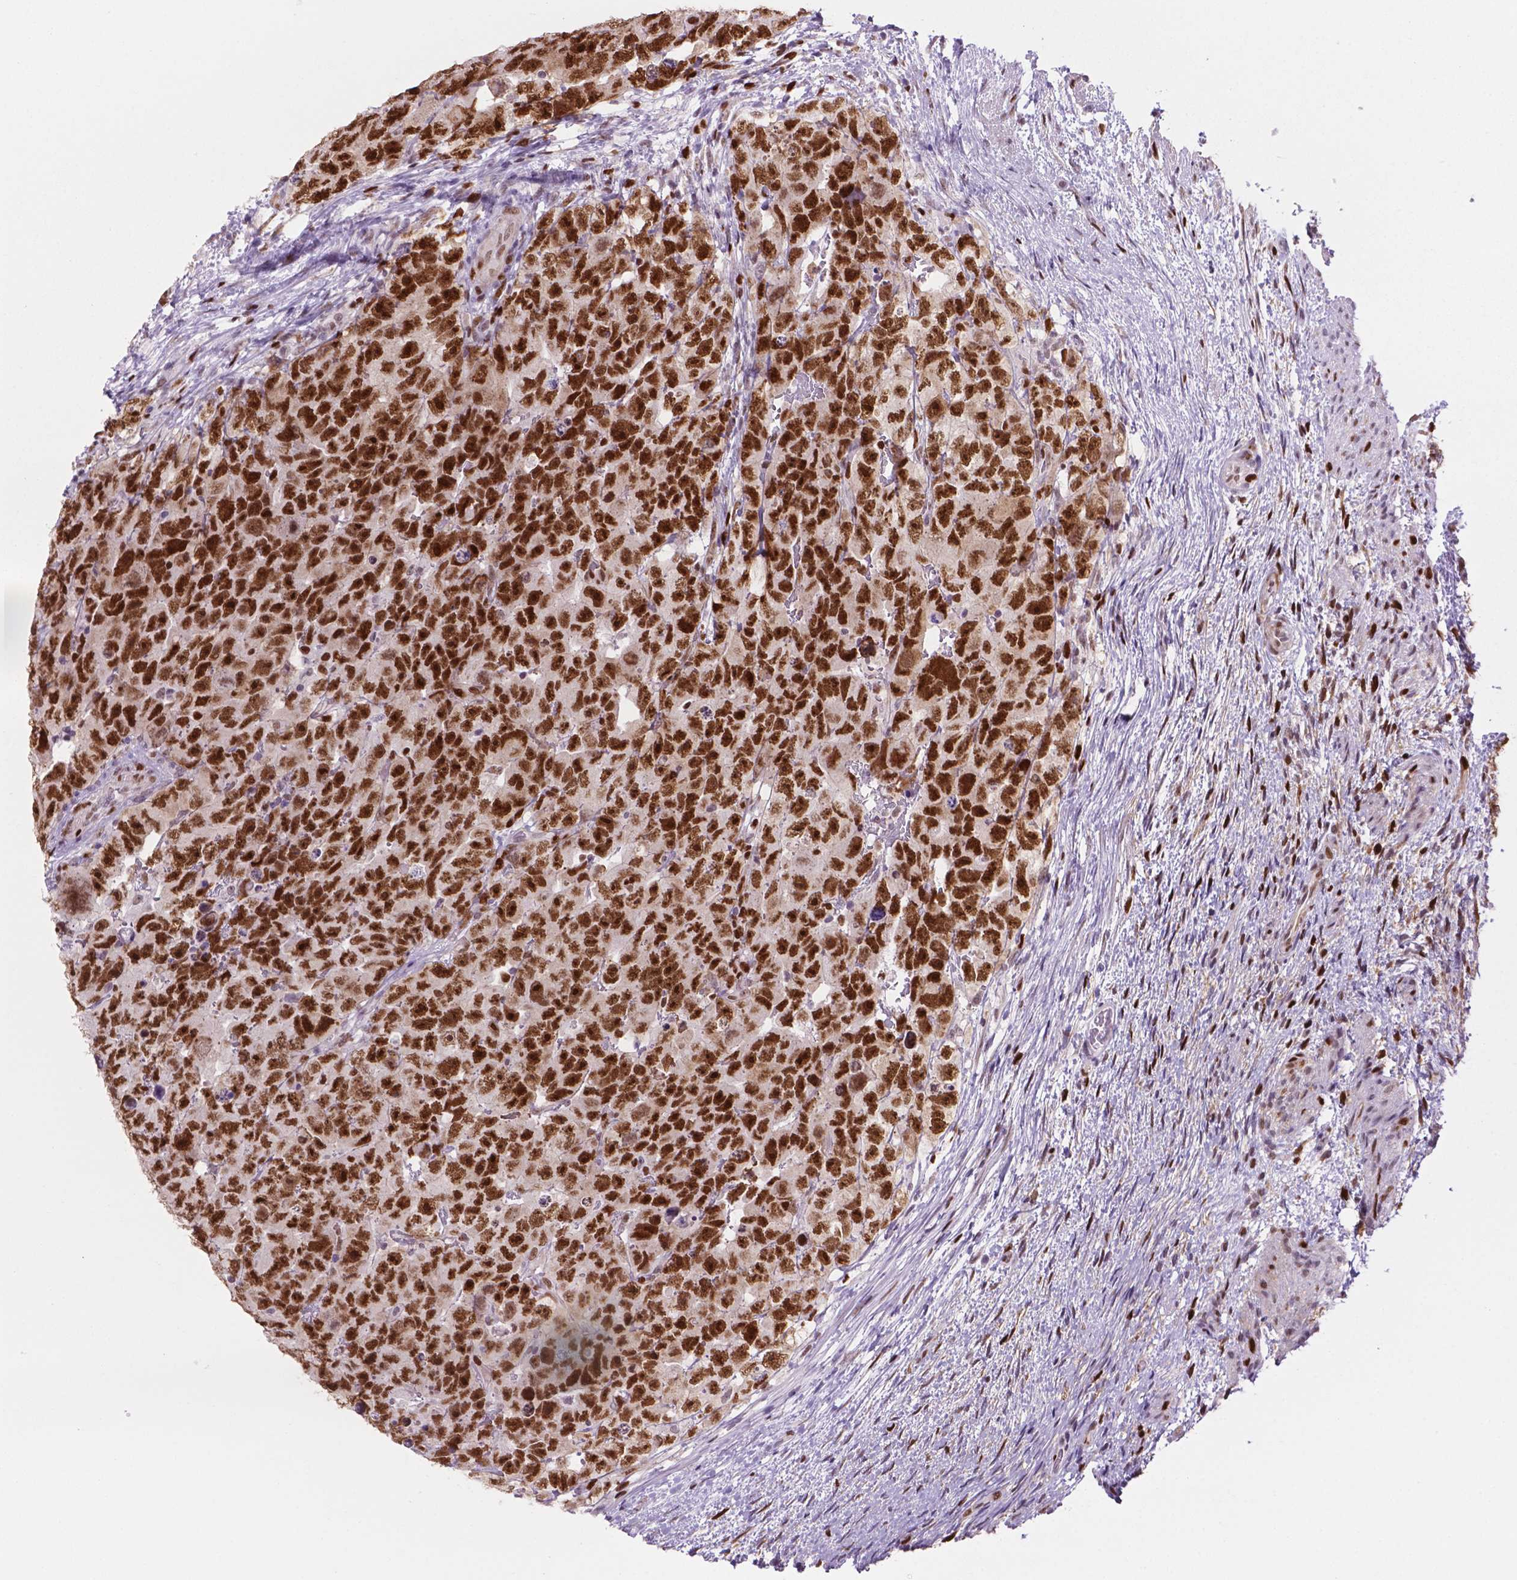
{"staining": {"intensity": "strong", "quantity": ">75%", "location": "nuclear"}, "tissue": "testis cancer", "cell_type": "Tumor cells", "image_type": "cancer", "snomed": [{"axis": "morphology", "description": "Carcinoma, Embryonal, NOS"}, {"axis": "topography", "description": "Testis"}], "caption": "DAB (3,3'-diaminobenzidine) immunohistochemical staining of human testis cancer shows strong nuclear protein staining in about >75% of tumor cells.", "gene": "NCAPH2", "patient": {"sex": "male", "age": 24}}